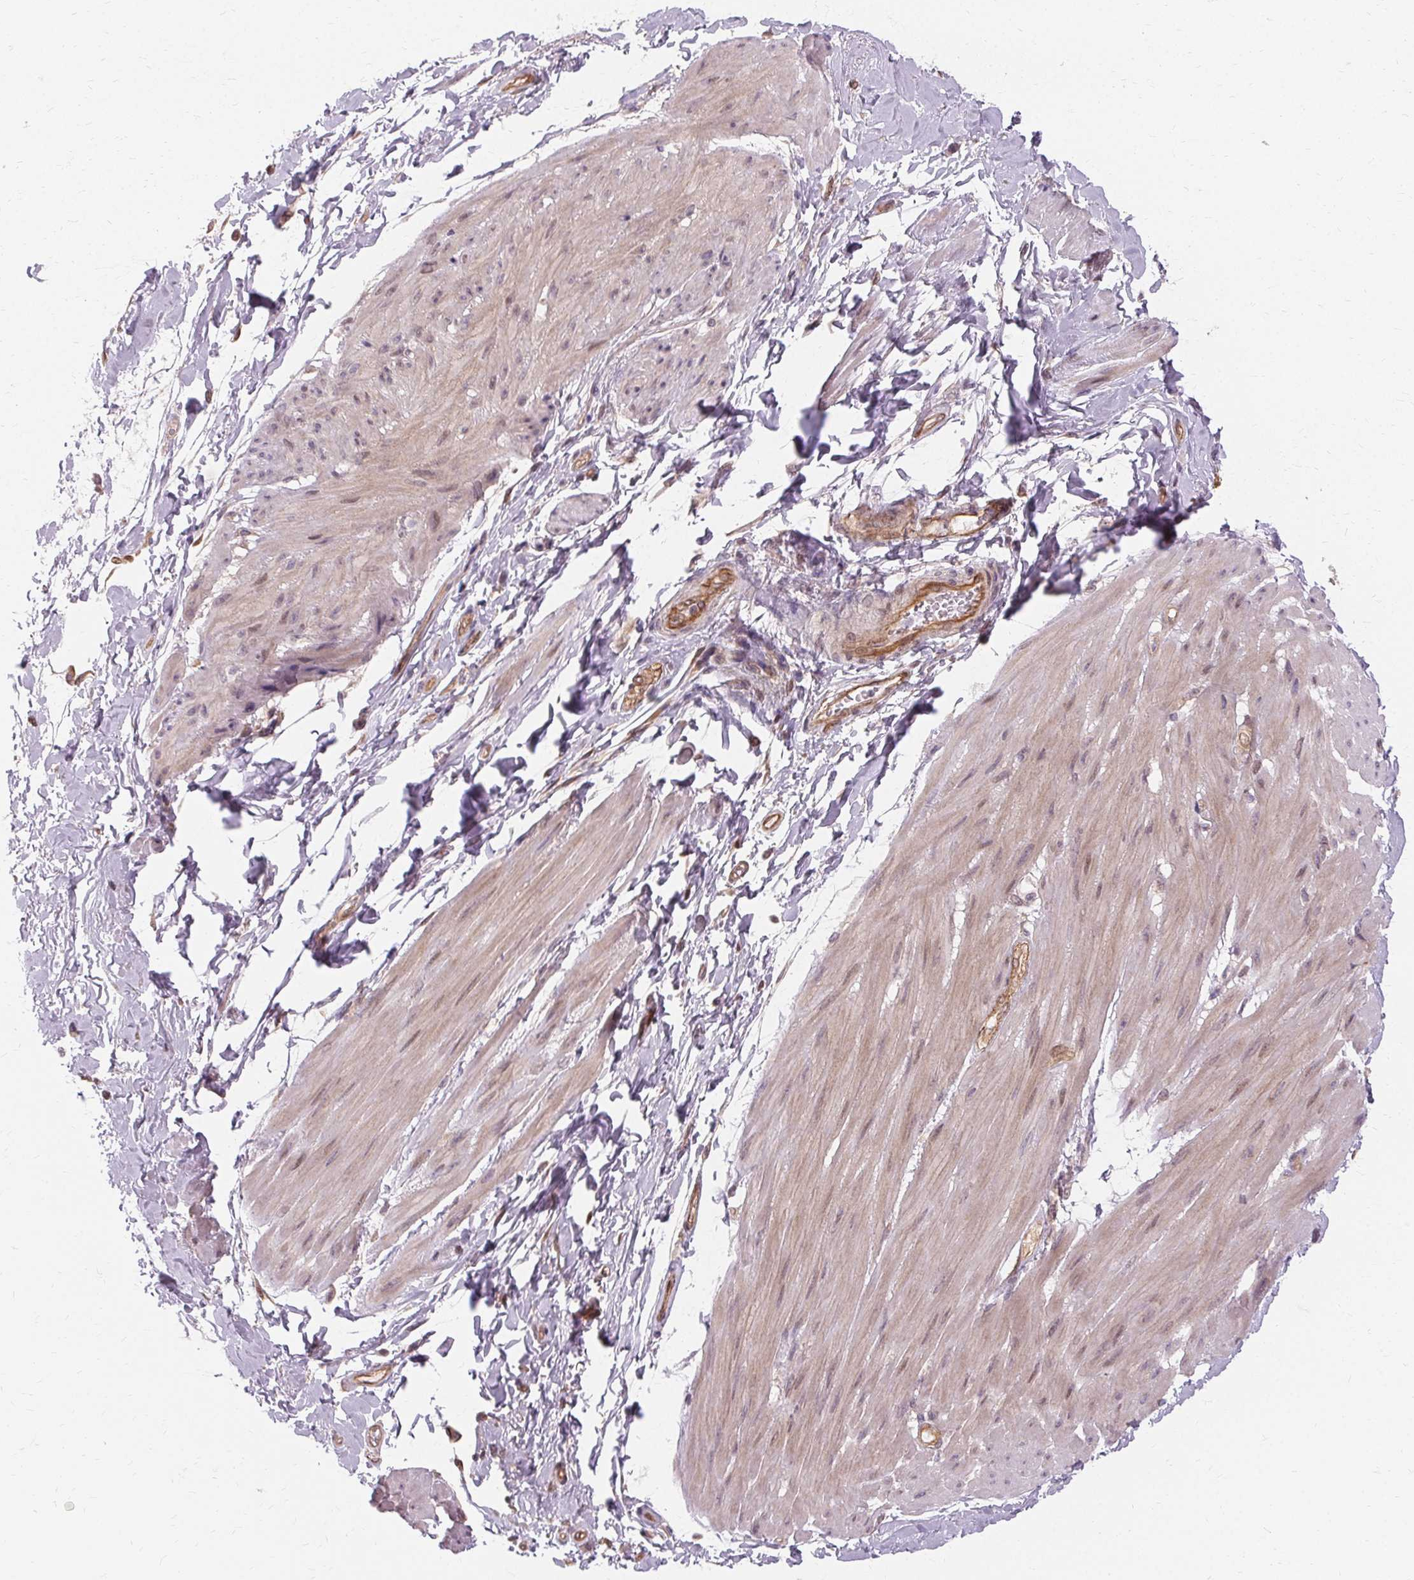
{"staining": {"intensity": "weak", "quantity": "<25%", "location": "cytoplasmic/membranous"}, "tissue": "adipose tissue", "cell_type": "Adipocytes", "image_type": "normal", "snomed": [{"axis": "morphology", "description": "Normal tissue, NOS"}, {"axis": "topography", "description": "Urinary bladder"}, {"axis": "topography", "description": "Peripheral nerve tissue"}], "caption": "This is an immunohistochemistry (IHC) micrograph of unremarkable human adipose tissue. There is no staining in adipocytes.", "gene": "USP8", "patient": {"sex": "female", "age": 60}}